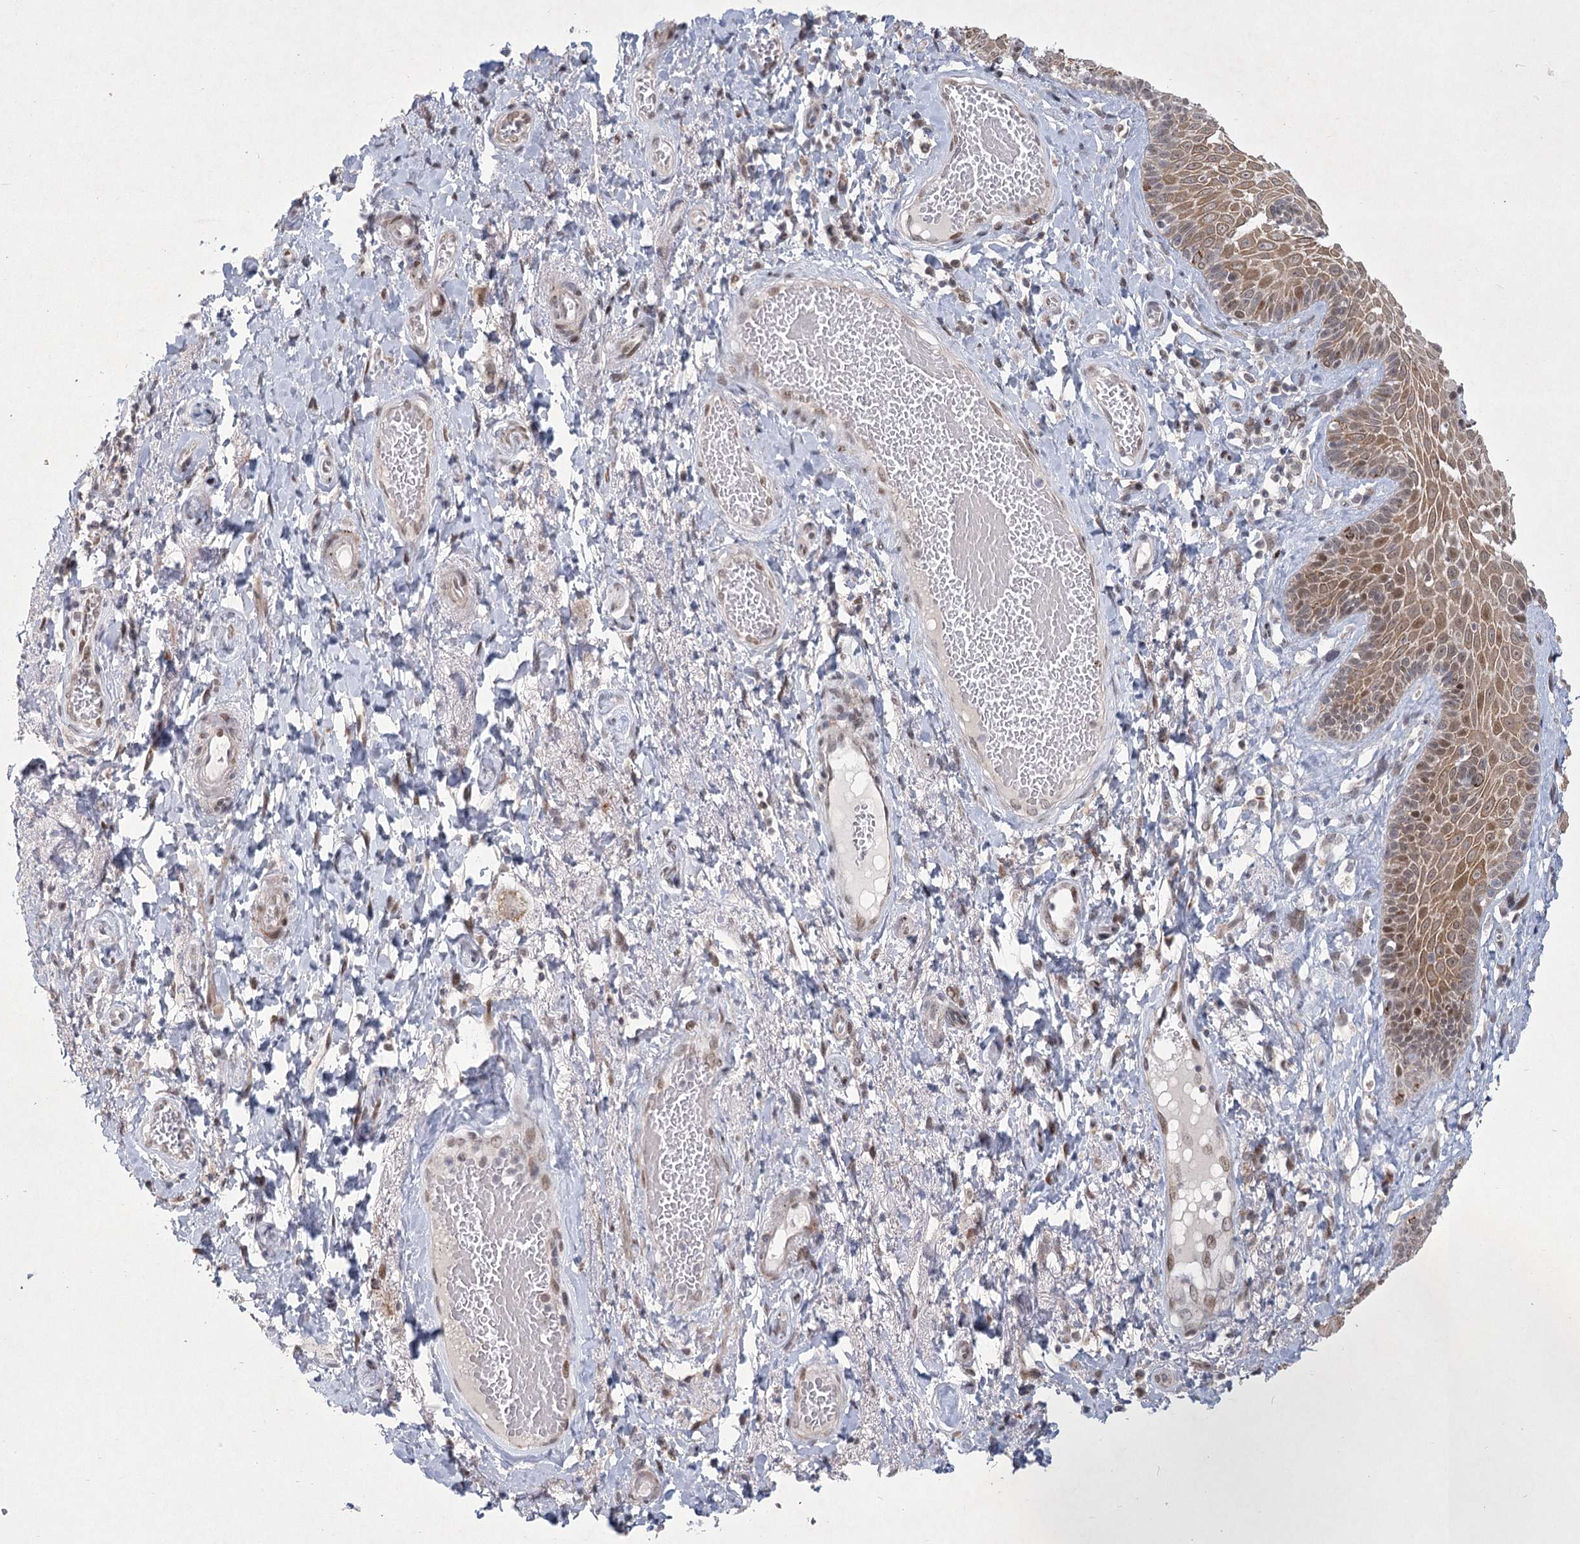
{"staining": {"intensity": "moderate", "quantity": ">75%", "location": "cytoplasmic/membranous,nuclear"}, "tissue": "skin", "cell_type": "Epidermal cells", "image_type": "normal", "snomed": [{"axis": "morphology", "description": "Normal tissue, NOS"}, {"axis": "topography", "description": "Anal"}], "caption": "IHC (DAB (3,3'-diaminobenzidine)) staining of normal human skin reveals moderate cytoplasmic/membranous,nuclear protein positivity in approximately >75% of epidermal cells.", "gene": "CIB4", "patient": {"sex": "male", "age": 69}}